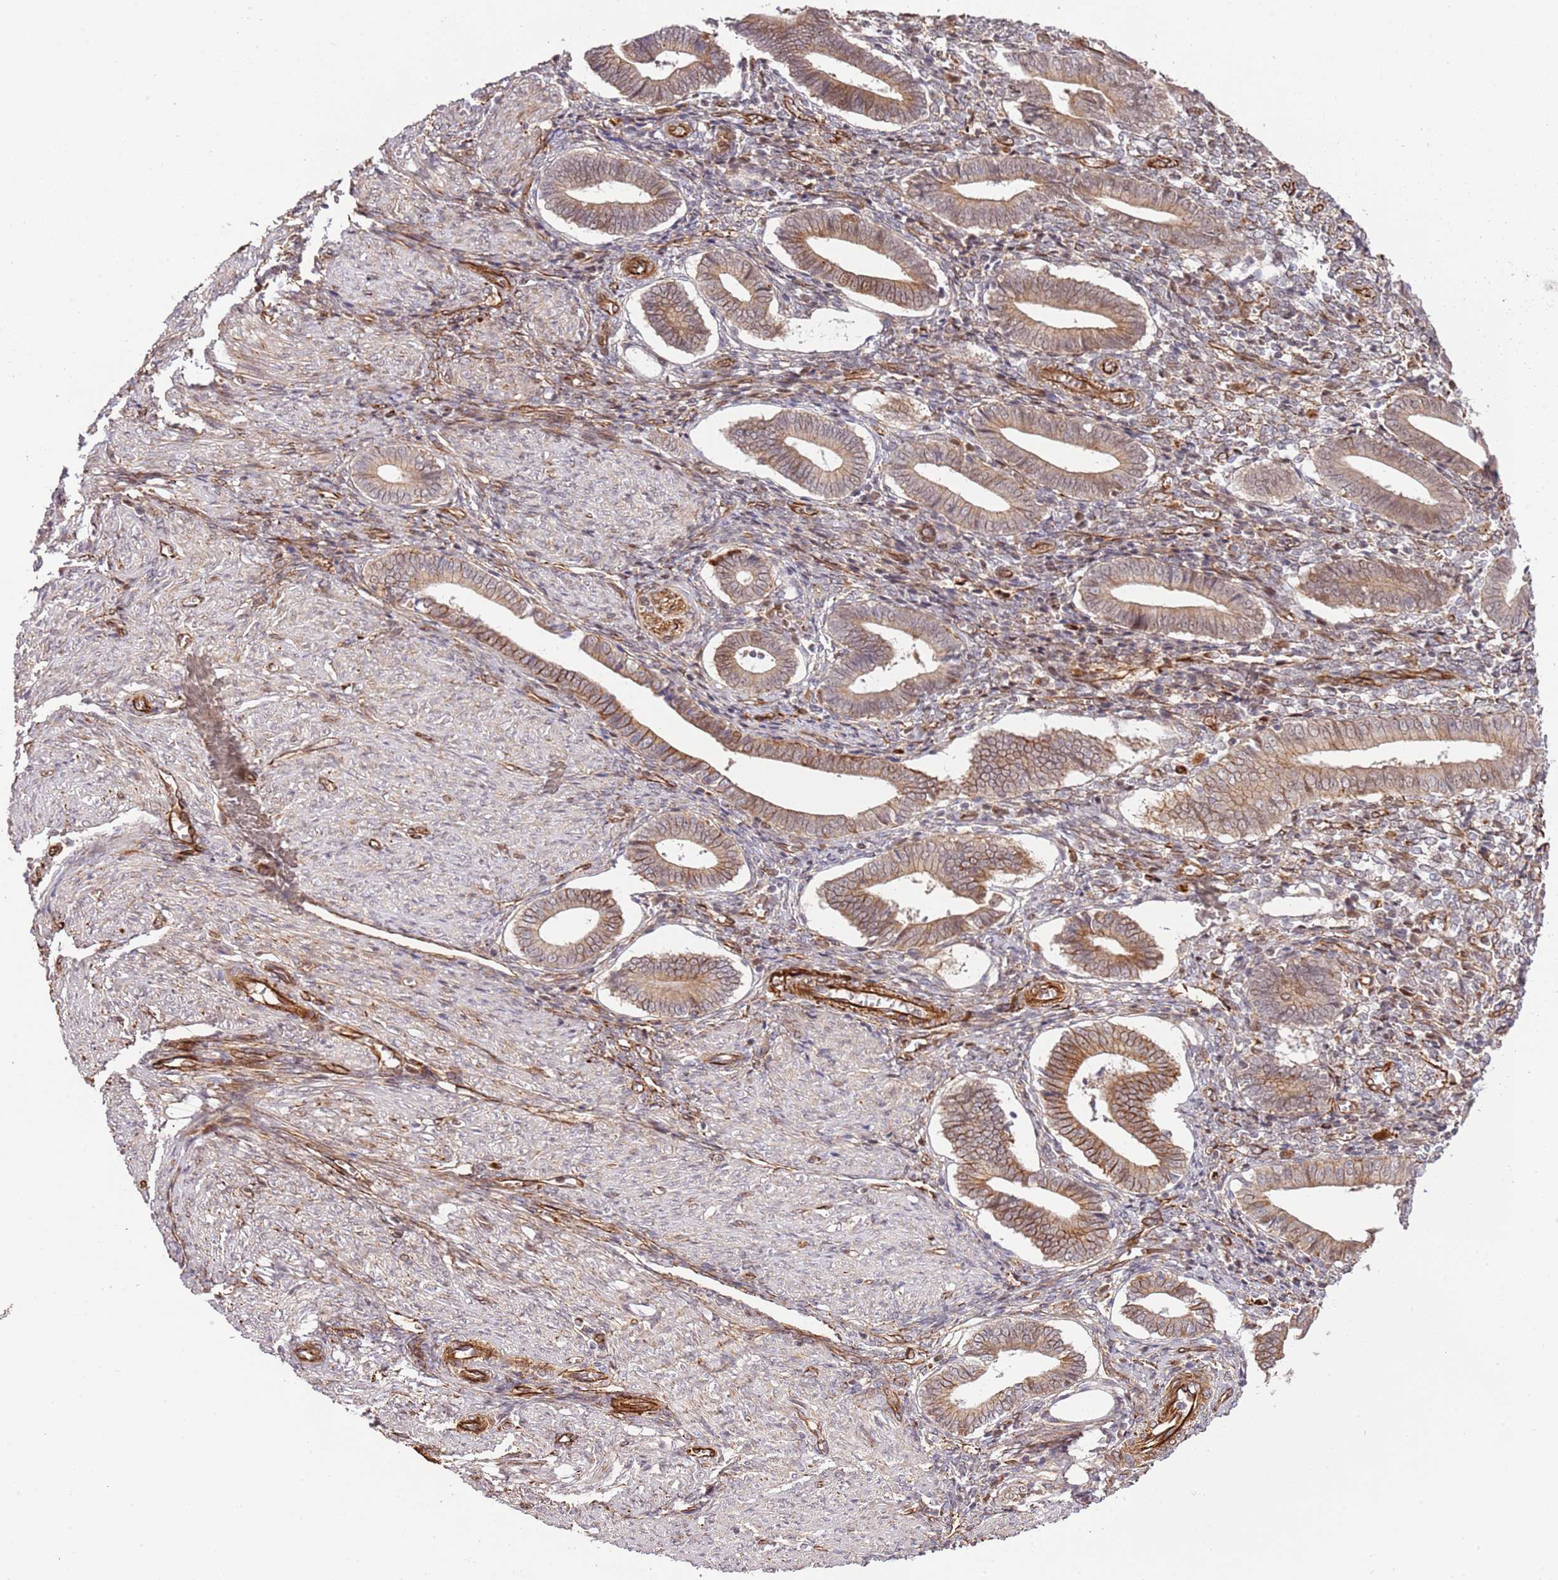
{"staining": {"intensity": "moderate", "quantity": ">75%", "location": "cytoplasmic/membranous"}, "tissue": "endometrium", "cell_type": "Cells in endometrial stroma", "image_type": "normal", "snomed": [{"axis": "morphology", "description": "Normal tissue, NOS"}, {"axis": "topography", "description": "Other"}, {"axis": "topography", "description": "Endometrium"}], "caption": "An IHC image of normal tissue is shown. Protein staining in brown shows moderate cytoplasmic/membranous positivity in endometrium within cells in endometrial stroma. (DAB IHC with brightfield microscopy, high magnification).", "gene": "NEK3", "patient": {"sex": "female", "age": 44}}